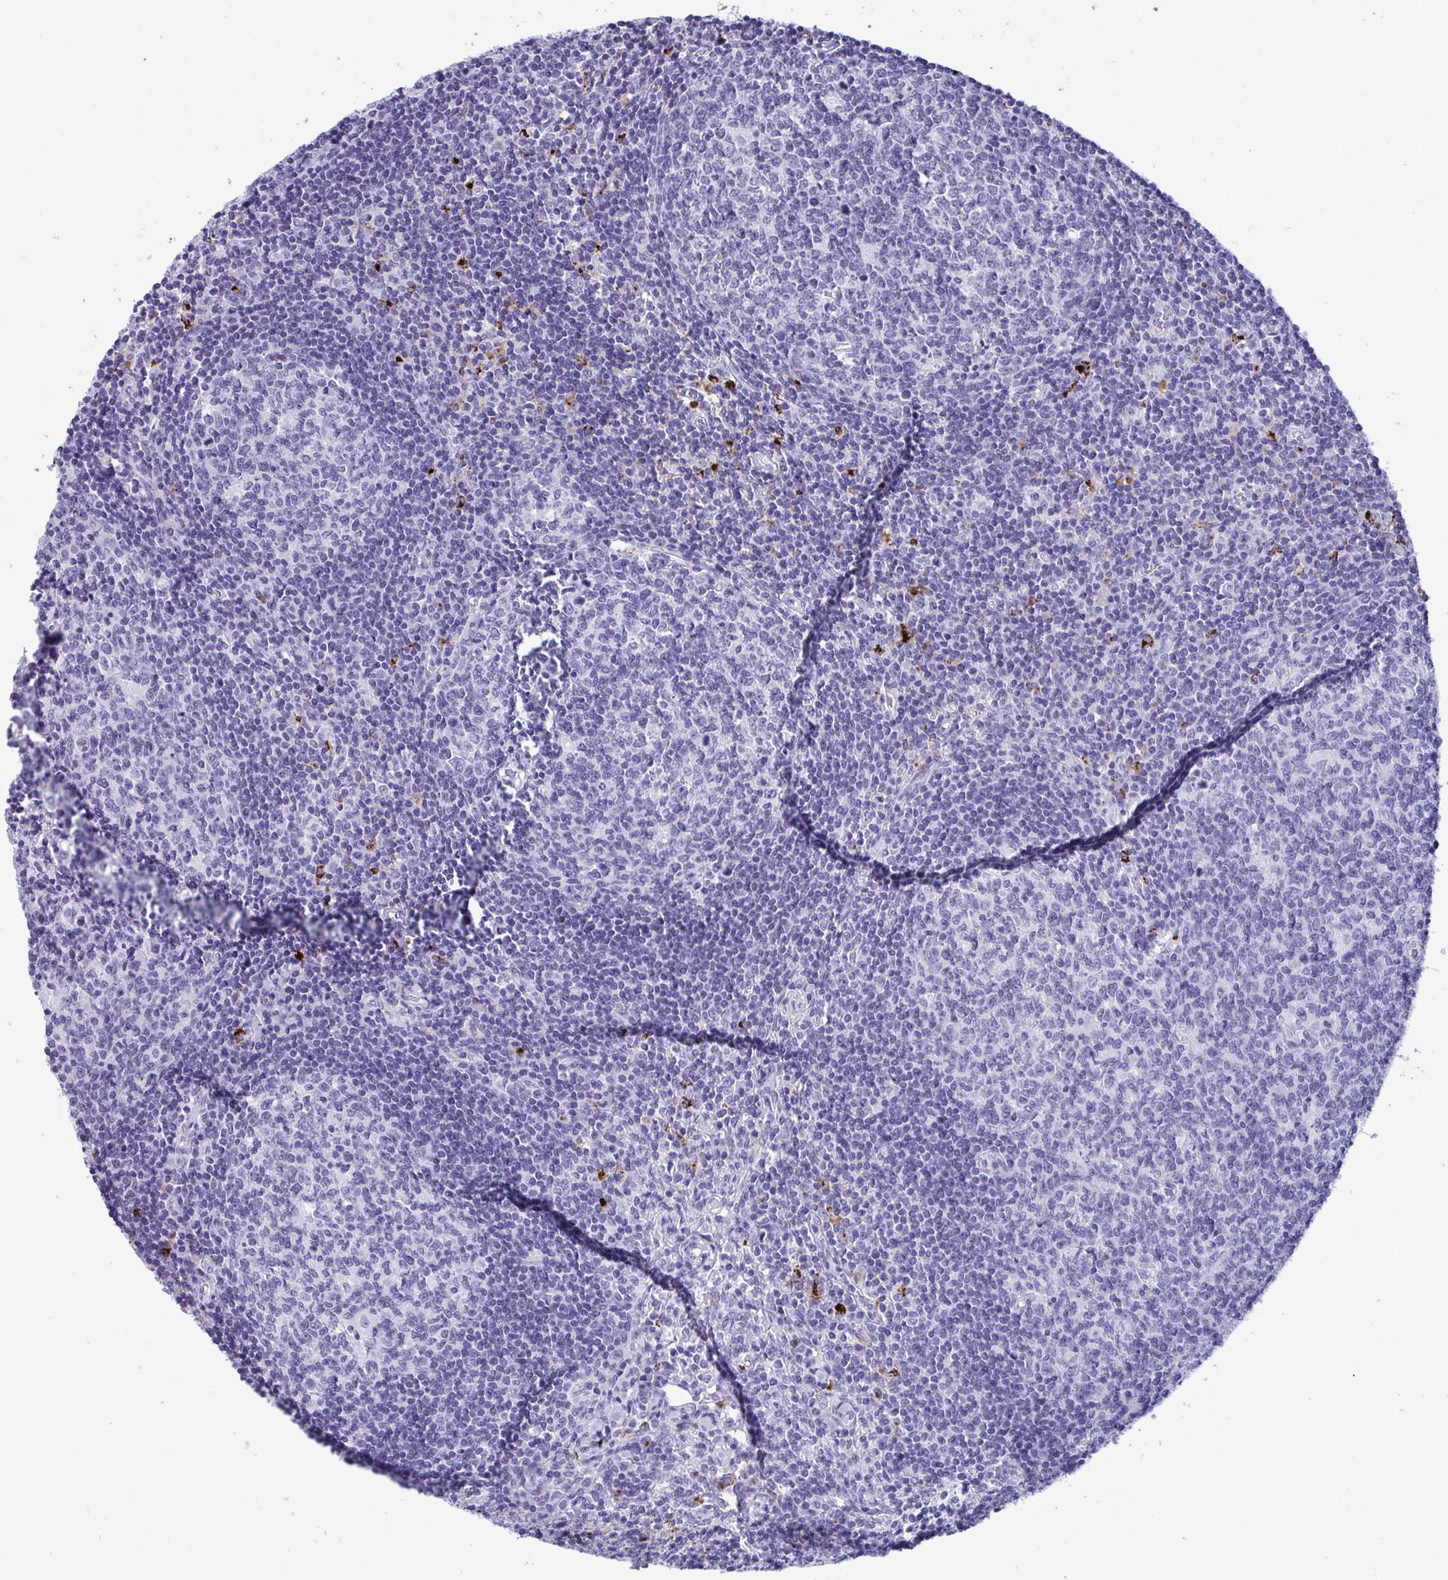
{"staining": {"intensity": "negative", "quantity": "none", "location": "none"}, "tissue": "lymph node", "cell_type": "Germinal center cells", "image_type": "normal", "snomed": [{"axis": "morphology", "description": "Normal tissue, NOS"}, {"axis": "topography", "description": "Lymph node"}], "caption": "This photomicrograph is of unremarkable lymph node stained with immunohistochemistry (IHC) to label a protein in brown with the nuclei are counter-stained blue. There is no positivity in germinal center cells. The staining was performed using DAB to visualize the protein expression in brown, while the nuclei were stained in blue with hematoxylin (Magnification: 20x).", "gene": "CPVL", "patient": {"sex": "male", "age": 67}}